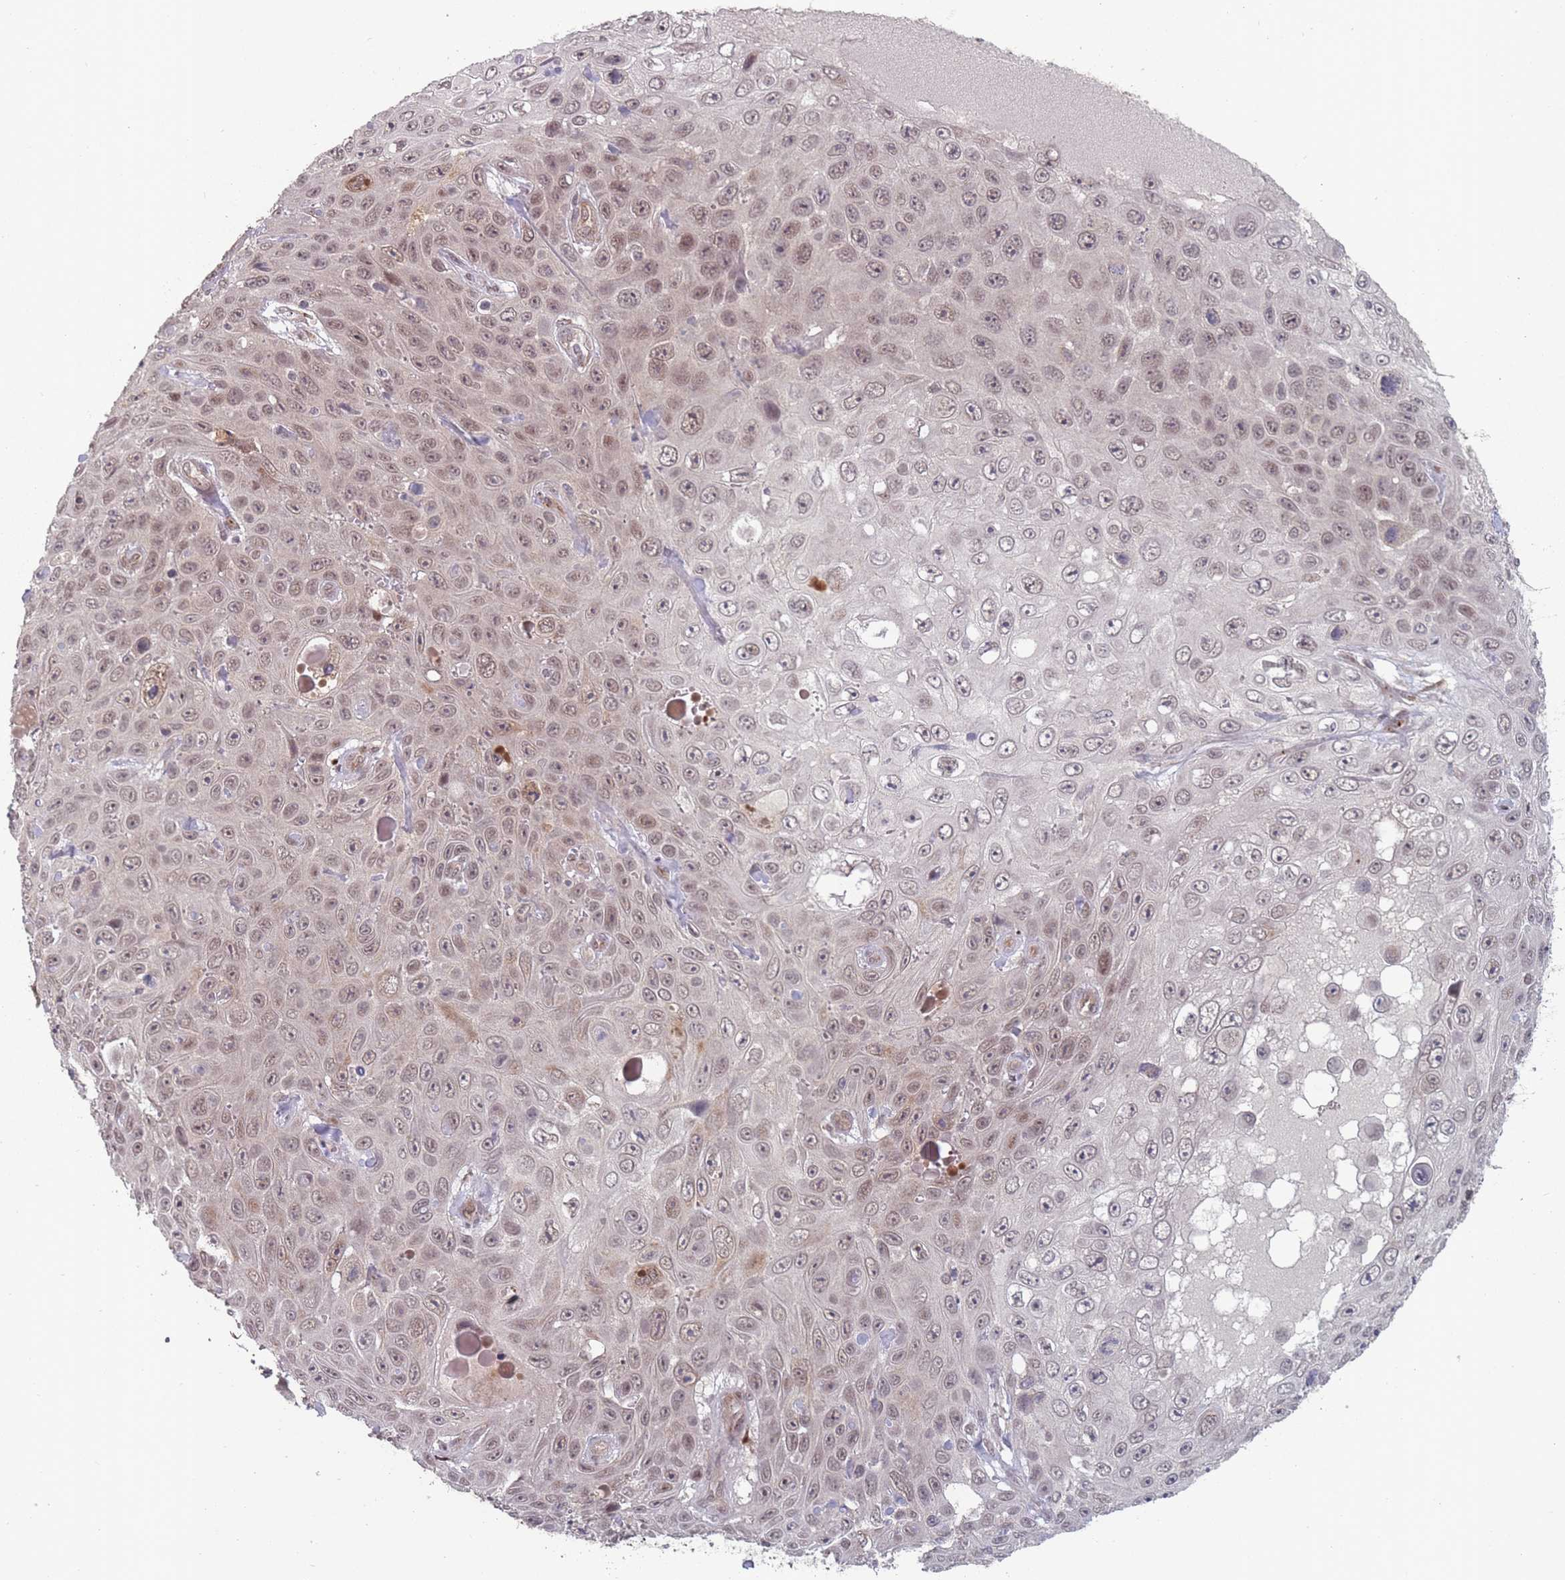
{"staining": {"intensity": "weak", "quantity": "25%-75%", "location": "nuclear"}, "tissue": "skin cancer", "cell_type": "Tumor cells", "image_type": "cancer", "snomed": [{"axis": "morphology", "description": "Squamous cell carcinoma, NOS"}, {"axis": "topography", "description": "Skin"}], "caption": "IHC photomicrograph of squamous cell carcinoma (skin) stained for a protein (brown), which exhibits low levels of weak nuclear staining in approximately 25%-75% of tumor cells.", "gene": "CNTRL", "patient": {"sex": "male", "age": 82}}